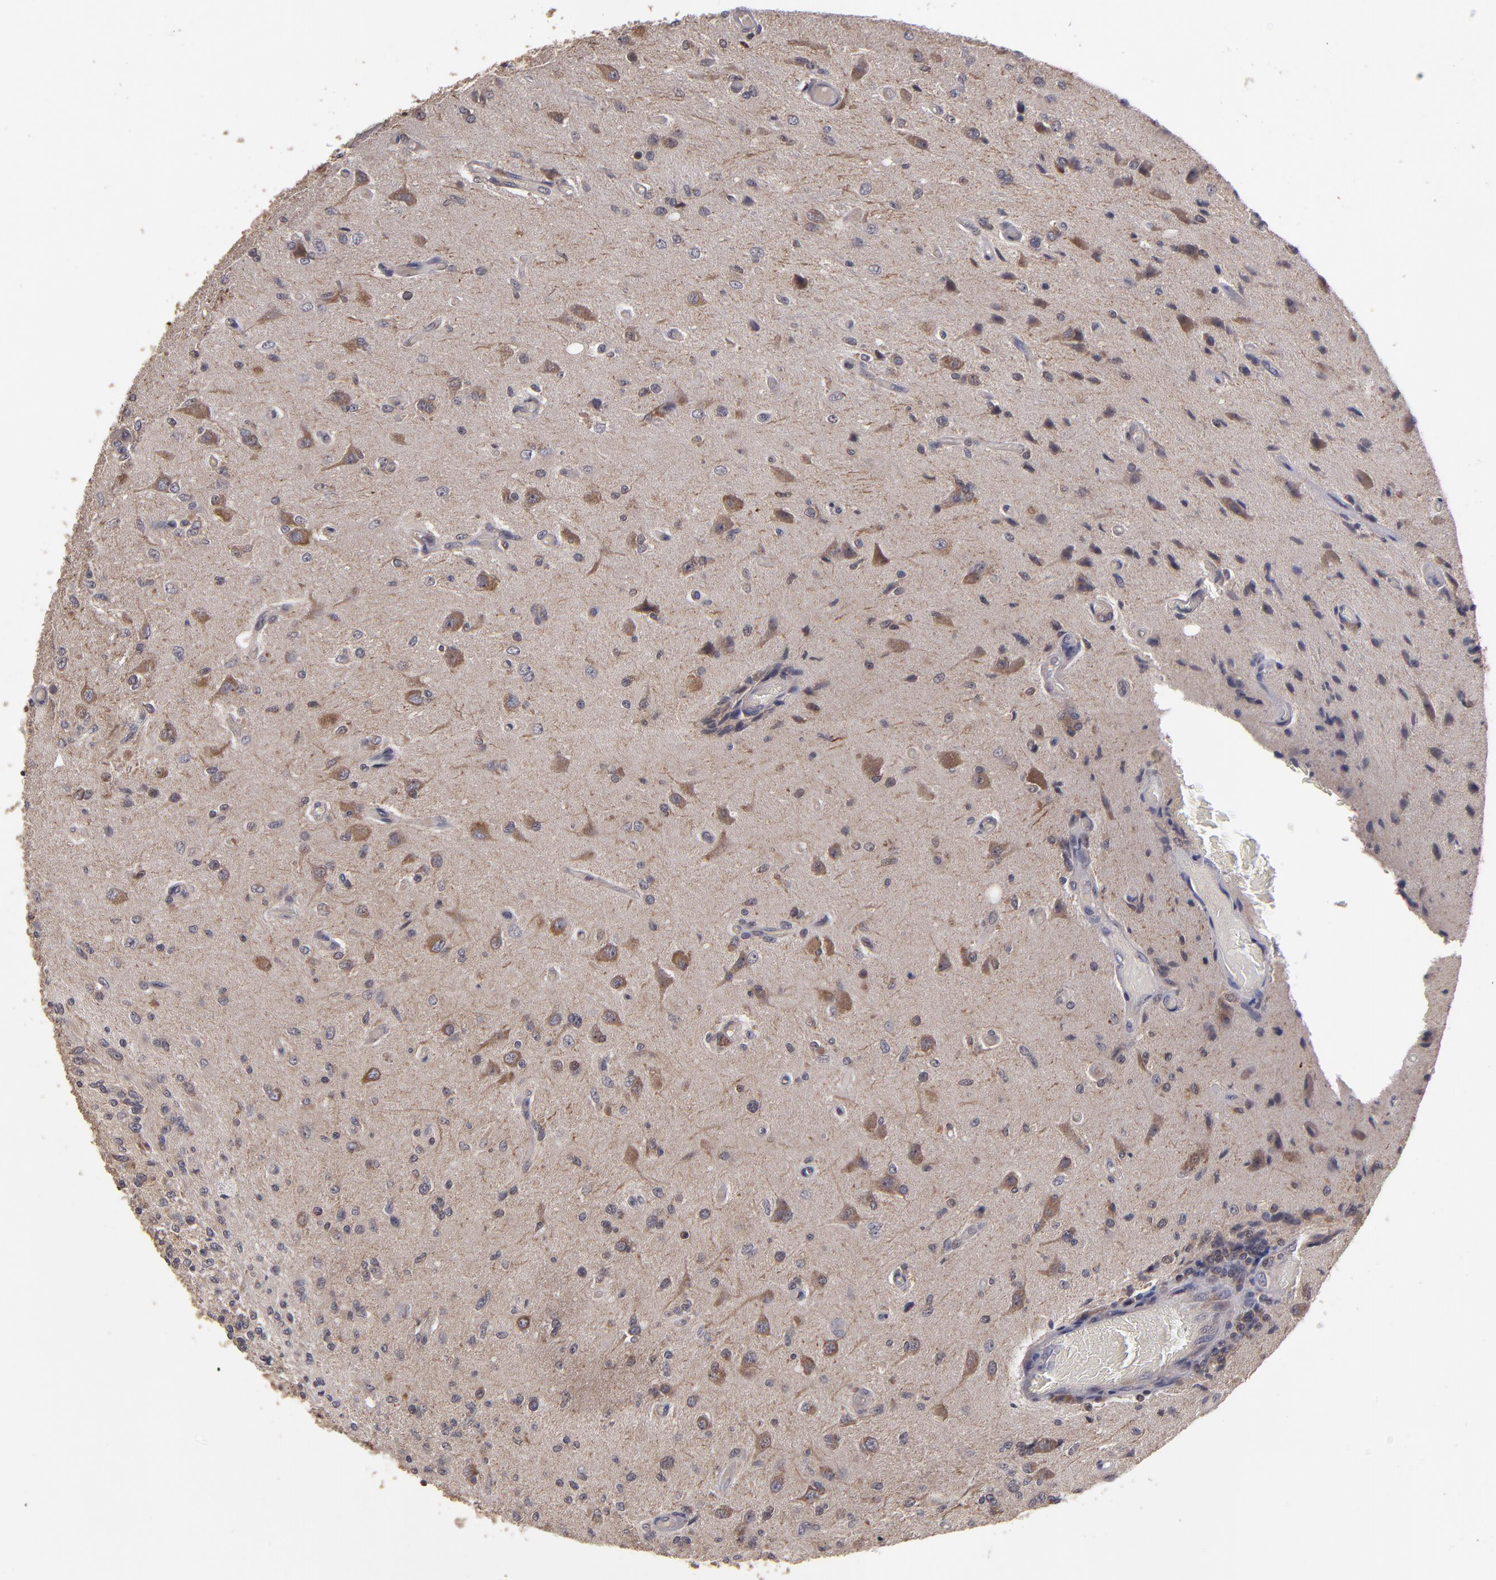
{"staining": {"intensity": "strong", "quantity": ">75%", "location": "cytoplasmic/membranous"}, "tissue": "glioma", "cell_type": "Tumor cells", "image_type": "cancer", "snomed": [{"axis": "morphology", "description": "Normal tissue, NOS"}, {"axis": "morphology", "description": "Glioma, malignant, High grade"}, {"axis": "topography", "description": "Cerebral cortex"}], "caption": "Immunohistochemistry (DAB (3,3'-diaminobenzidine)) staining of human glioma demonstrates strong cytoplasmic/membranous protein staining in about >75% of tumor cells.", "gene": "NF2", "patient": {"sex": "male", "age": 77}}